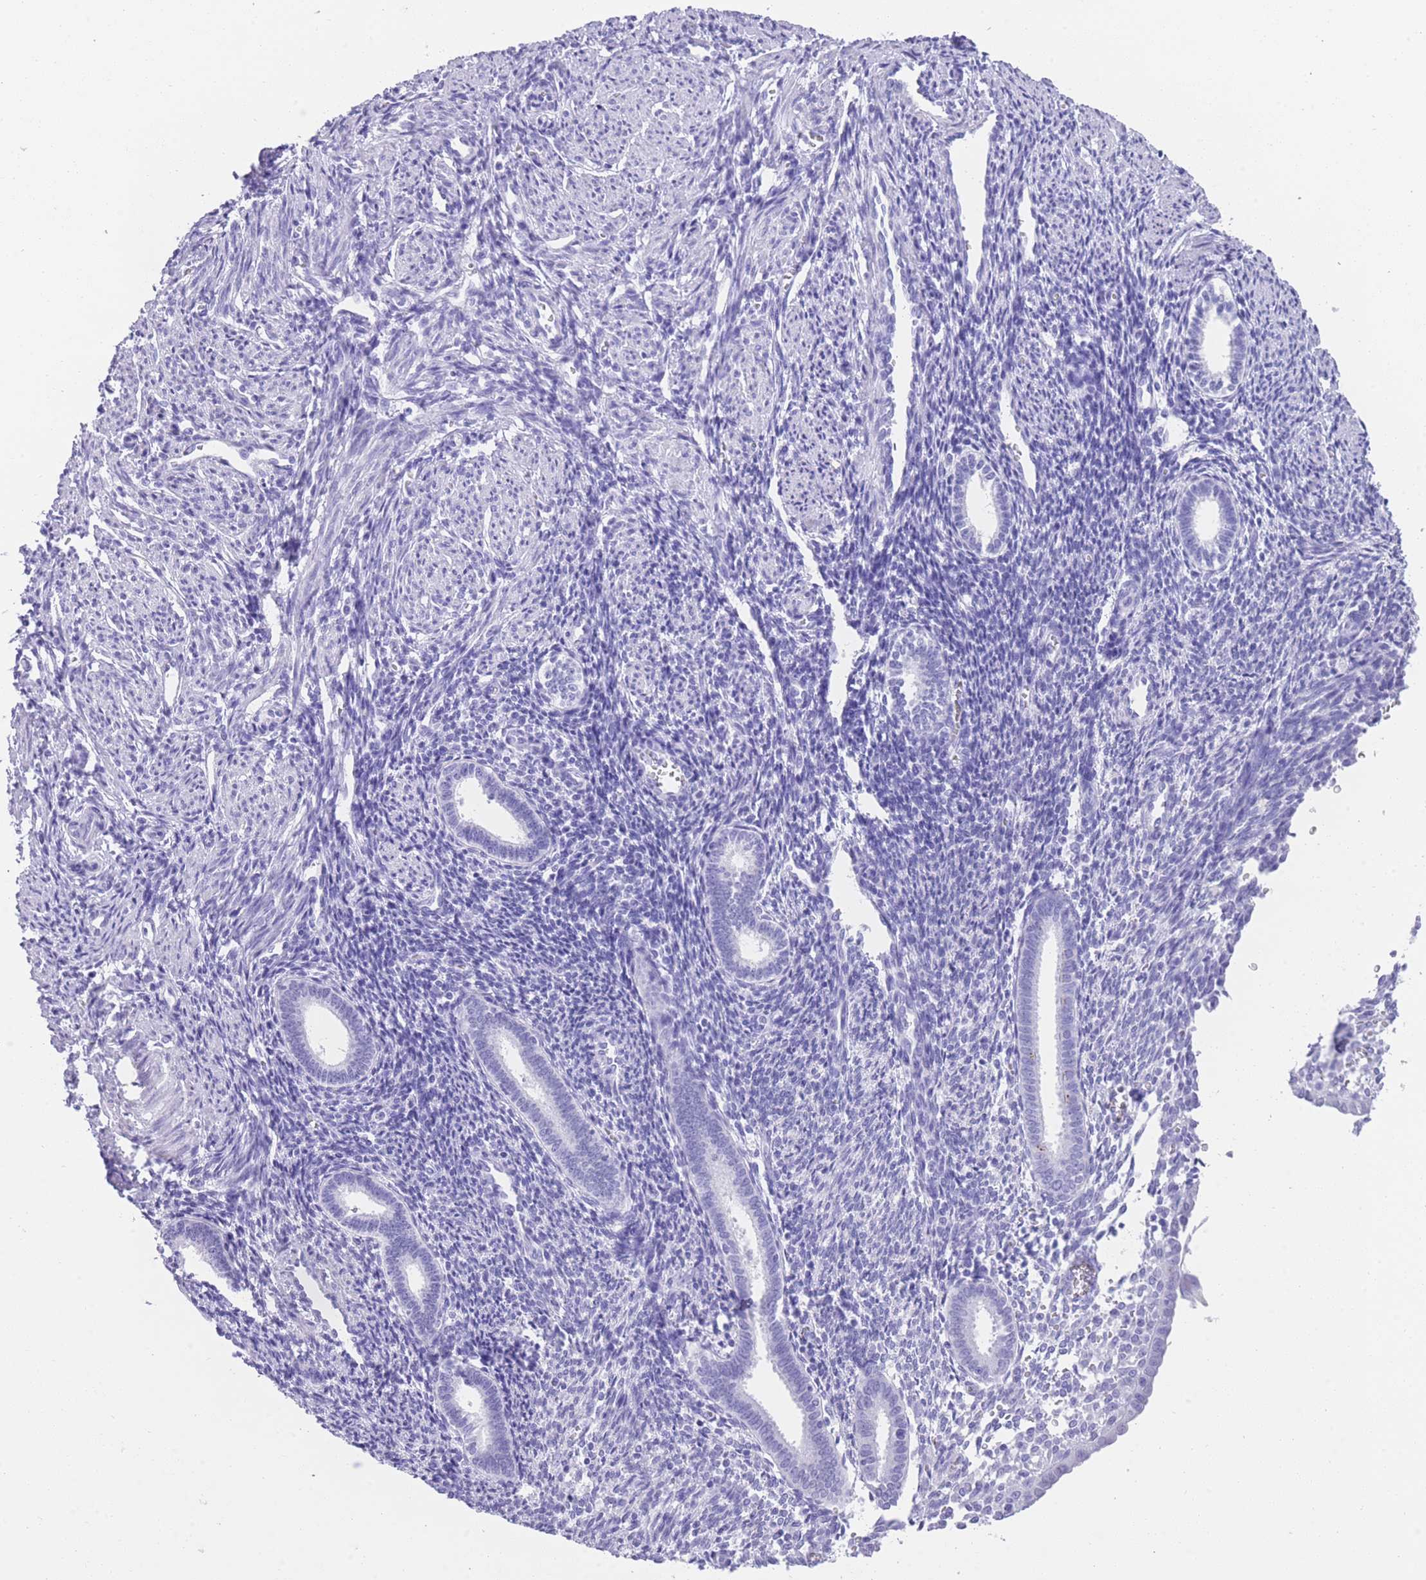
{"staining": {"intensity": "negative", "quantity": "none", "location": "none"}, "tissue": "endometrium", "cell_type": "Cells in endometrial stroma", "image_type": "normal", "snomed": [{"axis": "morphology", "description": "Normal tissue, NOS"}, {"axis": "topography", "description": "Endometrium"}], "caption": "Endometrium stained for a protein using IHC shows no expression cells in endometrial stroma.", "gene": "ELOA2", "patient": {"sex": "female", "age": 32}}